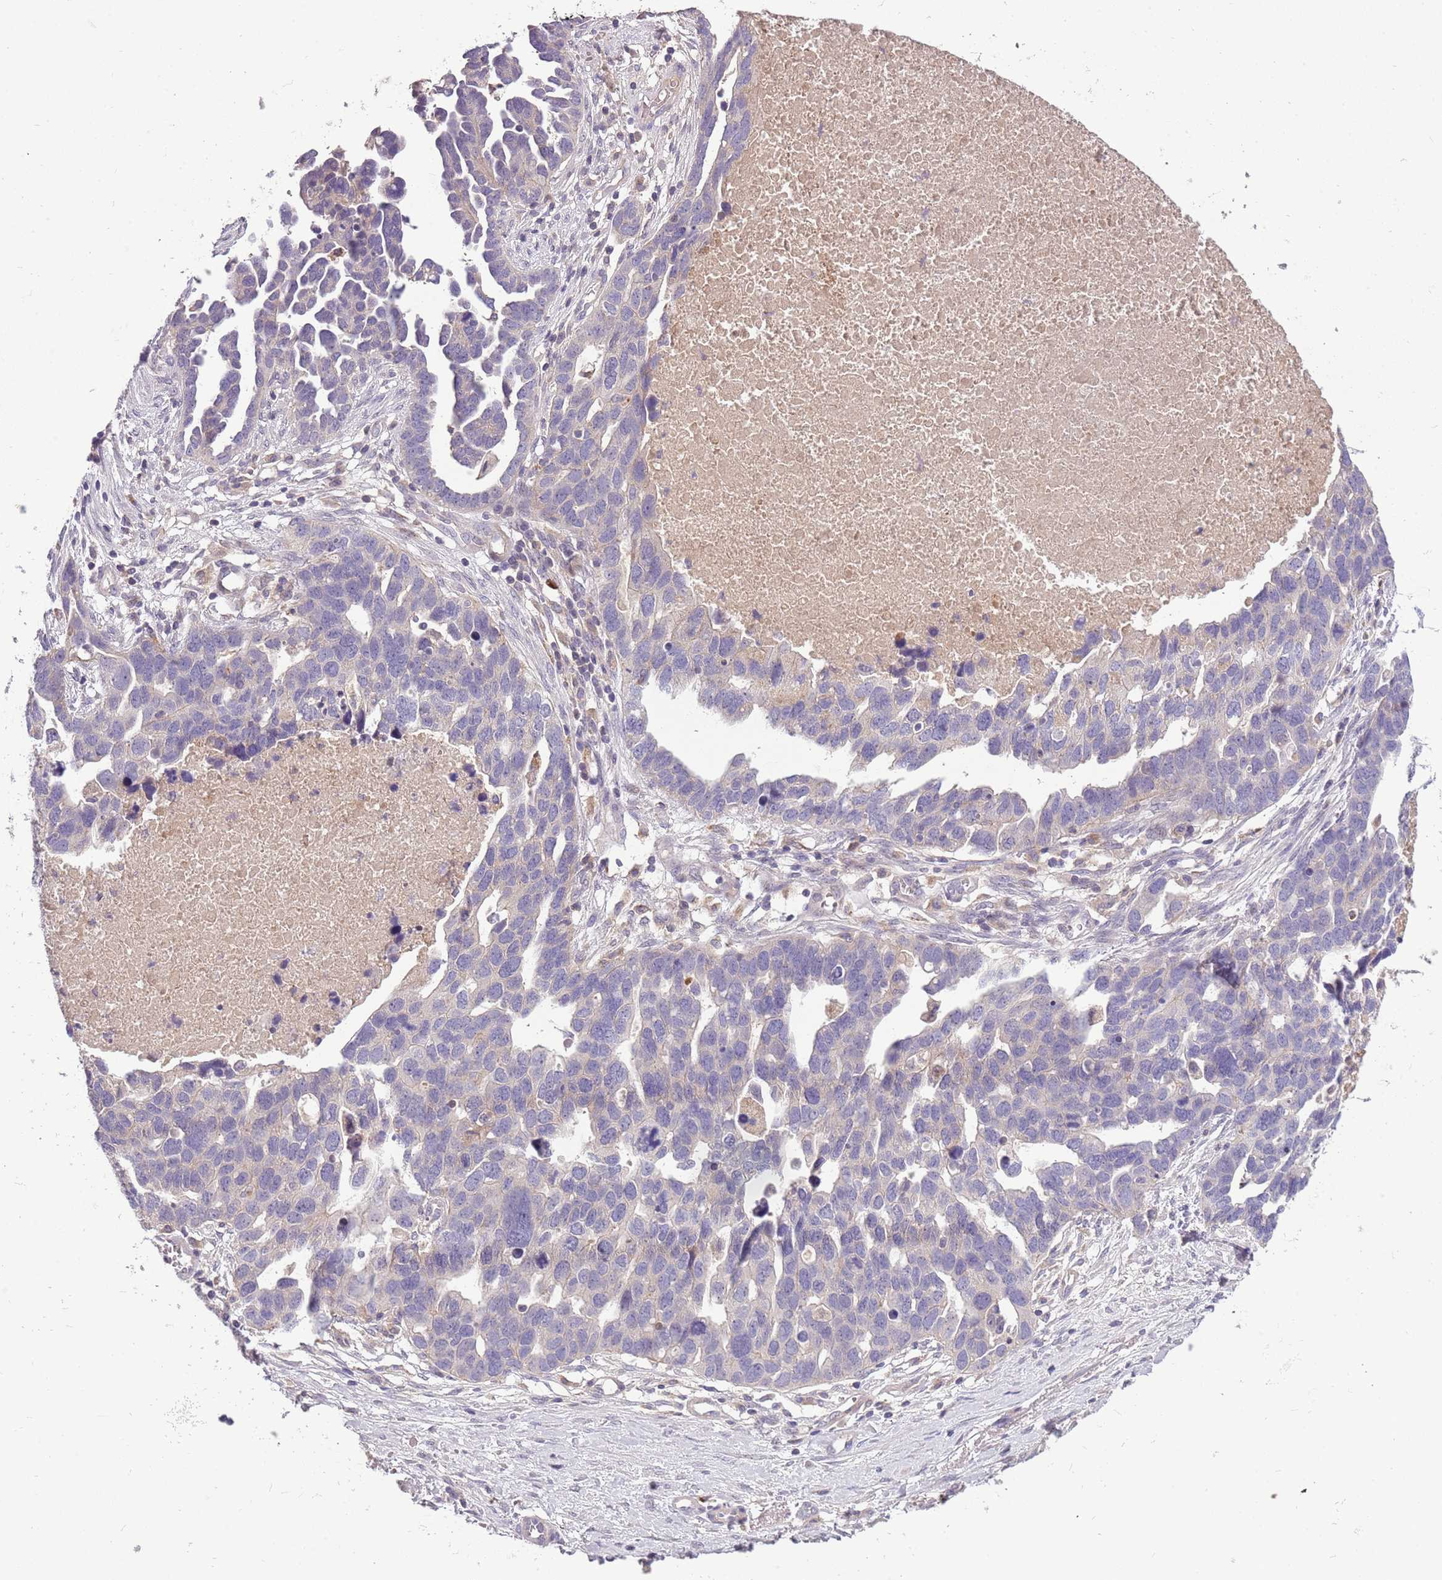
{"staining": {"intensity": "negative", "quantity": "none", "location": "none"}, "tissue": "ovarian cancer", "cell_type": "Tumor cells", "image_type": "cancer", "snomed": [{"axis": "morphology", "description": "Cystadenocarcinoma, serous, NOS"}, {"axis": "topography", "description": "Ovary"}], "caption": "Tumor cells are negative for brown protein staining in ovarian cancer.", "gene": "SCAMP5", "patient": {"sex": "female", "age": 54}}